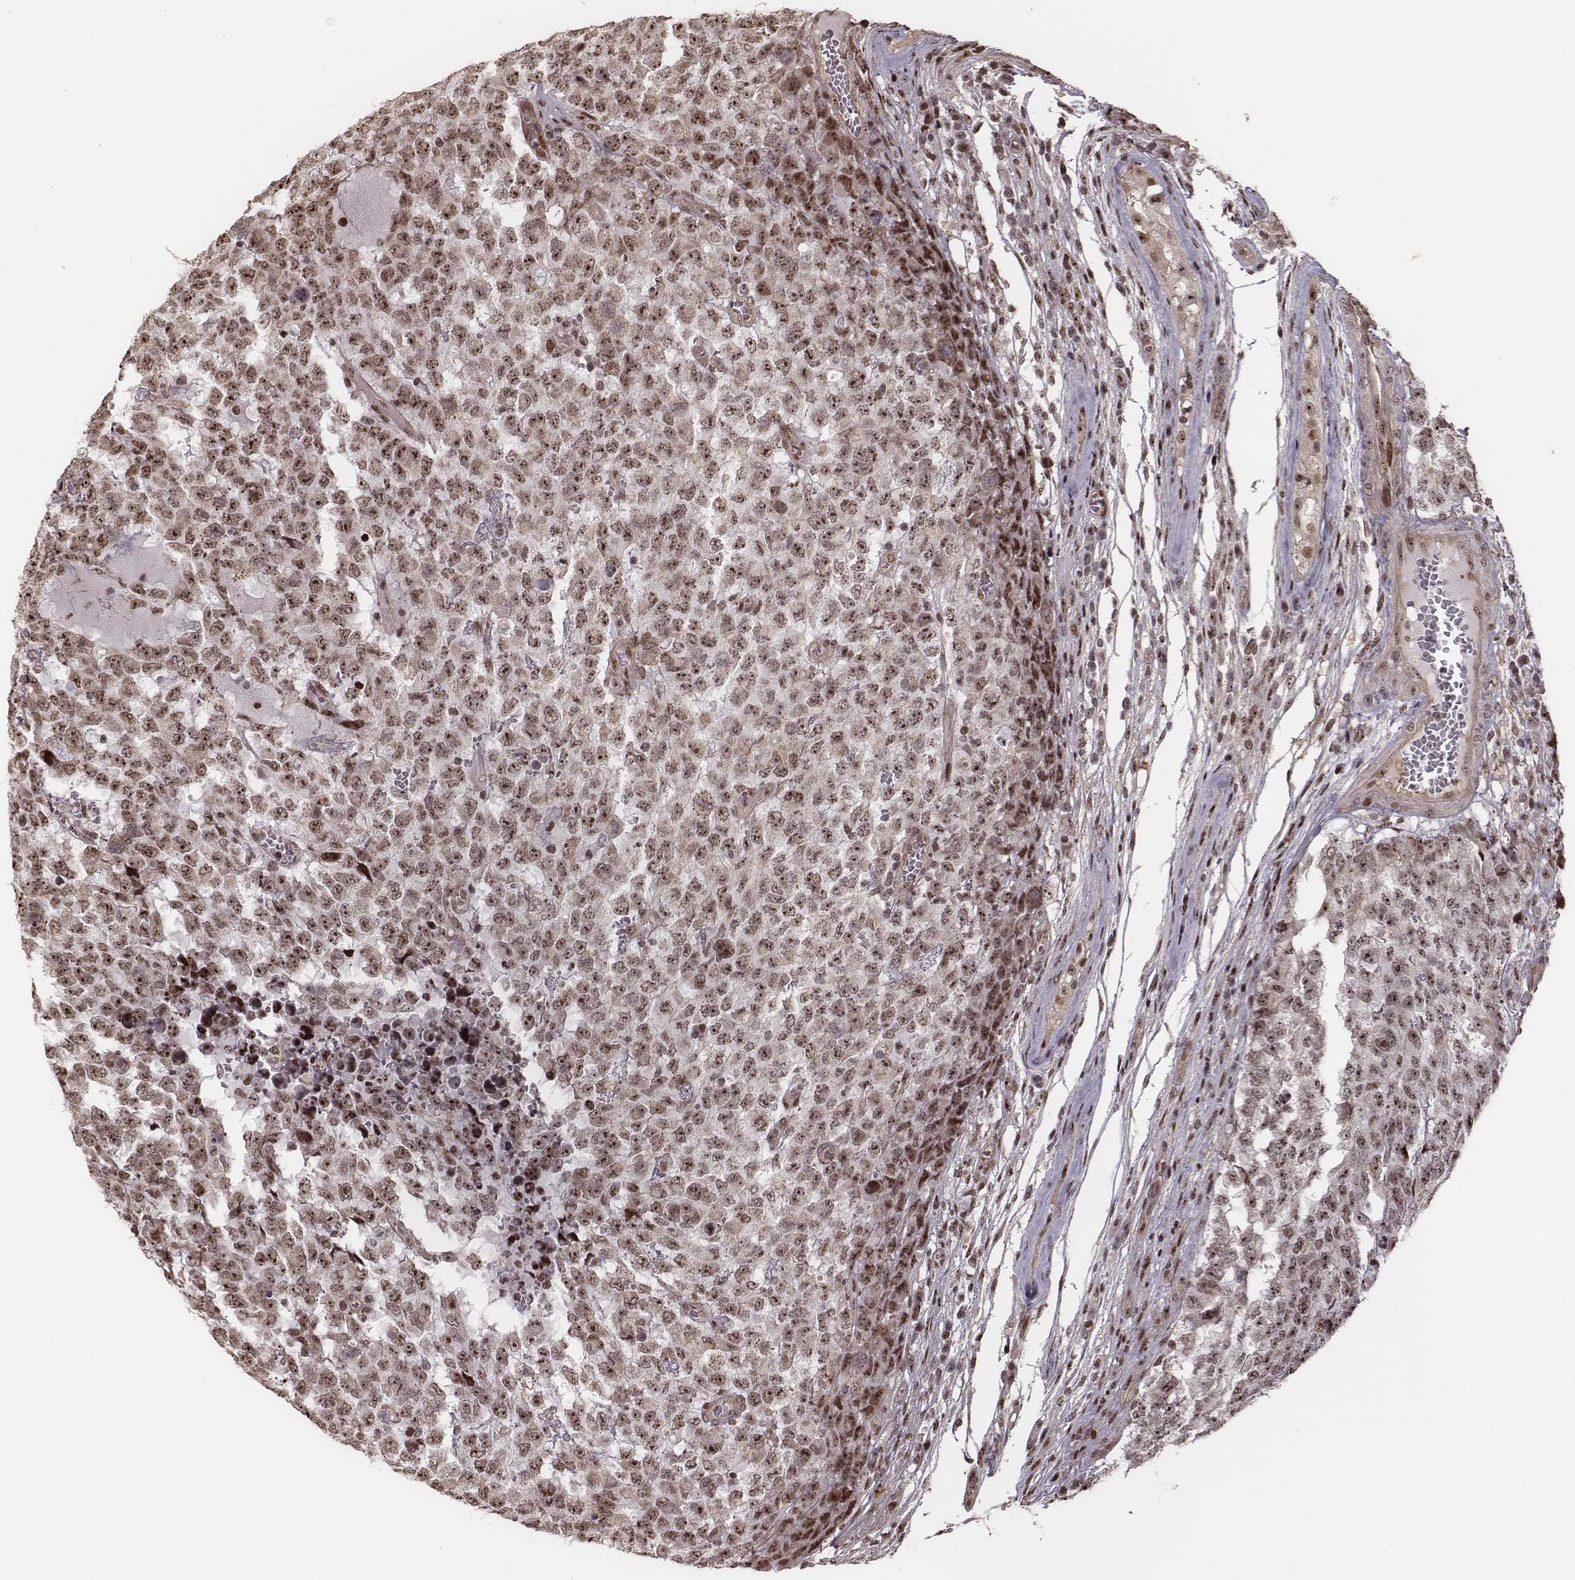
{"staining": {"intensity": "moderate", "quantity": "25%-75%", "location": "nuclear"}, "tissue": "testis cancer", "cell_type": "Tumor cells", "image_type": "cancer", "snomed": [{"axis": "morphology", "description": "Carcinoma, Embryonal, NOS"}, {"axis": "topography", "description": "Testis"}], "caption": "Immunohistochemical staining of human embryonal carcinoma (testis) reveals medium levels of moderate nuclear positivity in about 25%-75% of tumor cells.", "gene": "VRK3", "patient": {"sex": "male", "age": 23}}